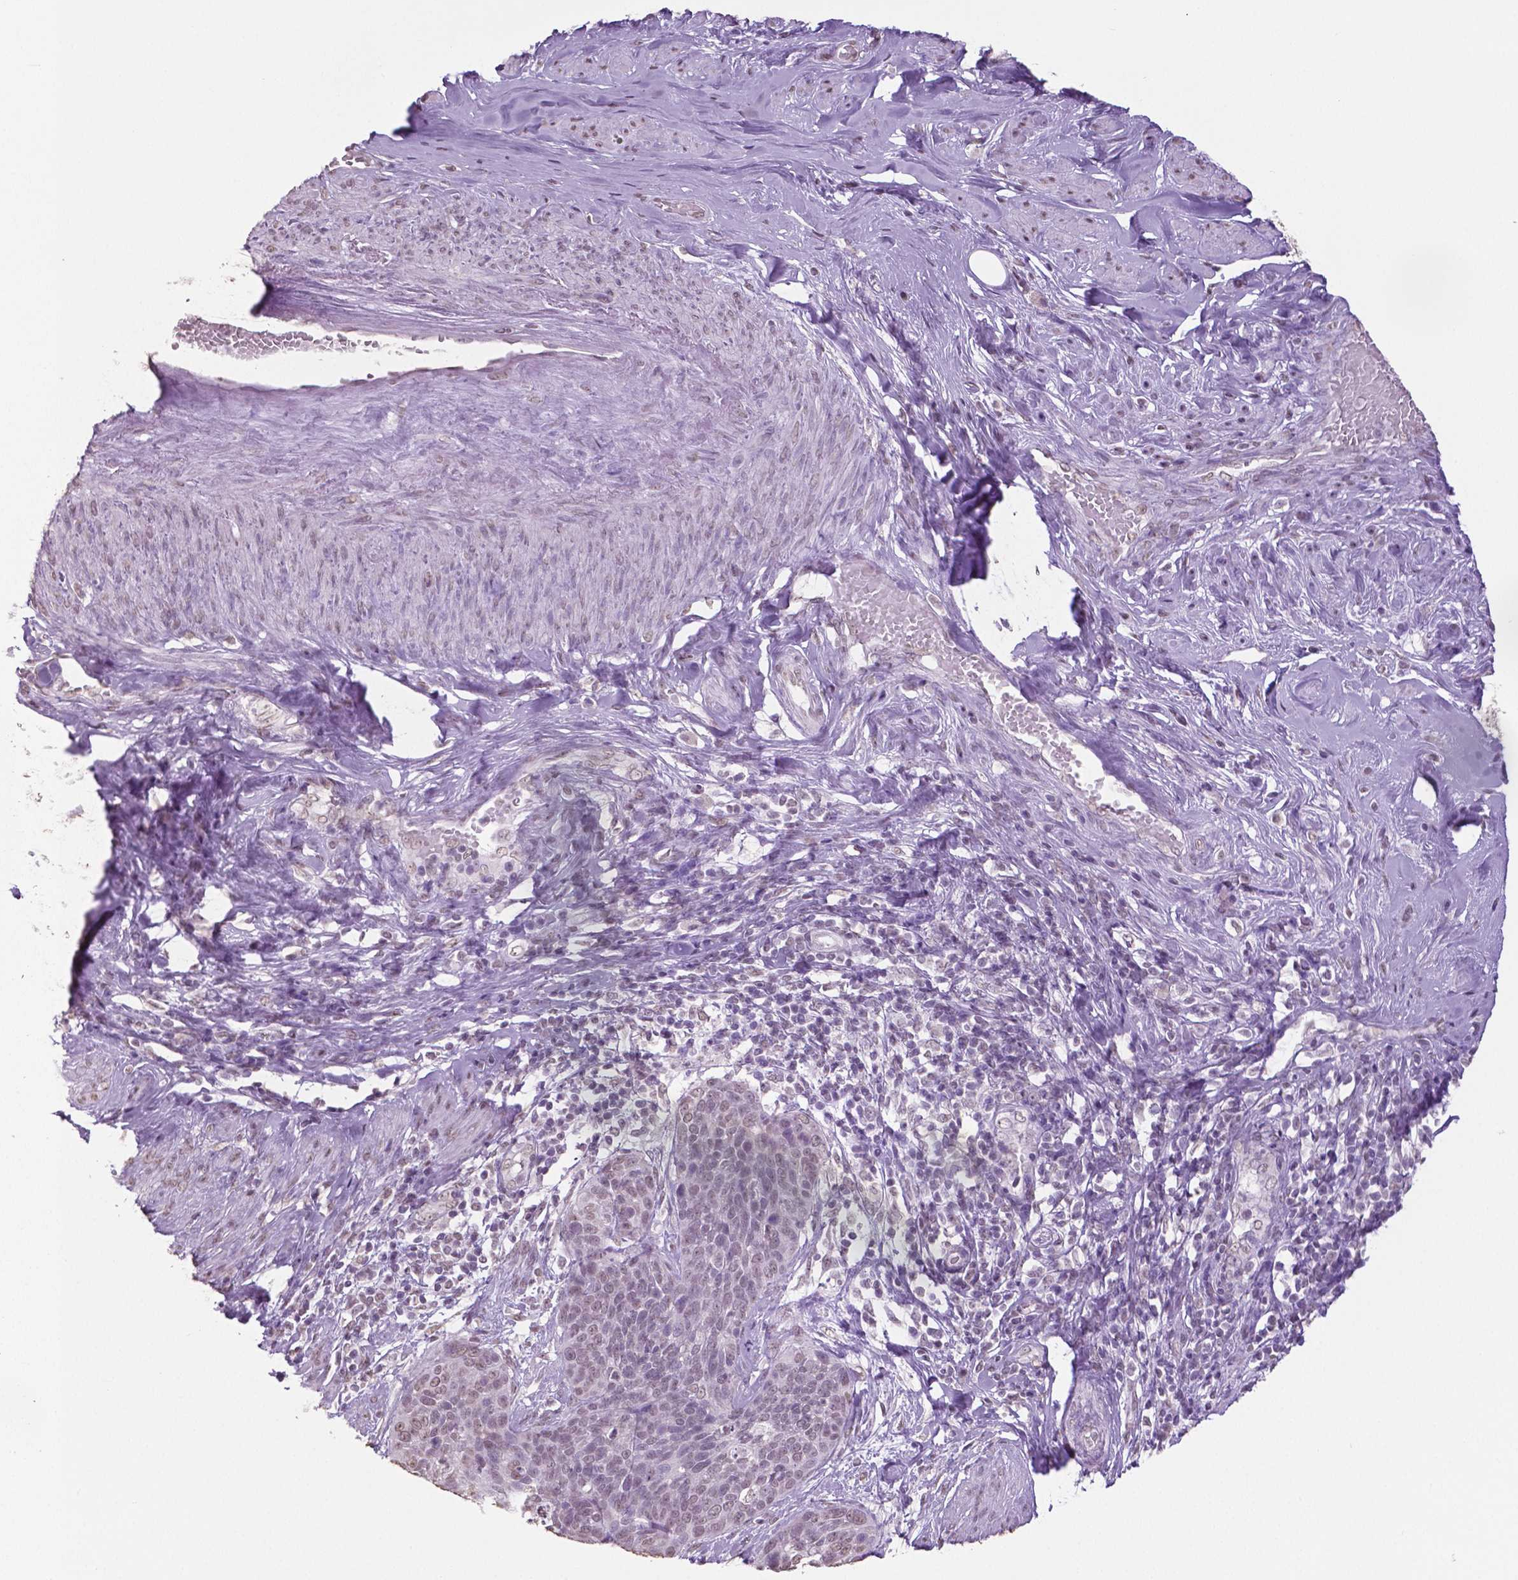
{"staining": {"intensity": "weak", "quantity": "25%-75%", "location": "nuclear"}, "tissue": "cervical cancer", "cell_type": "Tumor cells", "image_type": "cancer", "snomed": [{"axis": "morphology", "description": "Squamous cell carcinoma, NOS"}, {"axis": "topography", "description": "Cervix"}], "caption": "This micrograph exhibits cervical cancer stained with immunohistochemistry (IHC) to label a protein in brown. The nuclear of tumor cells show weak positivity for the protein. Nuclei are counter-stained blue.", "gene": "IGF2BP1", "patient": {"sex": "female", "age": 69}}